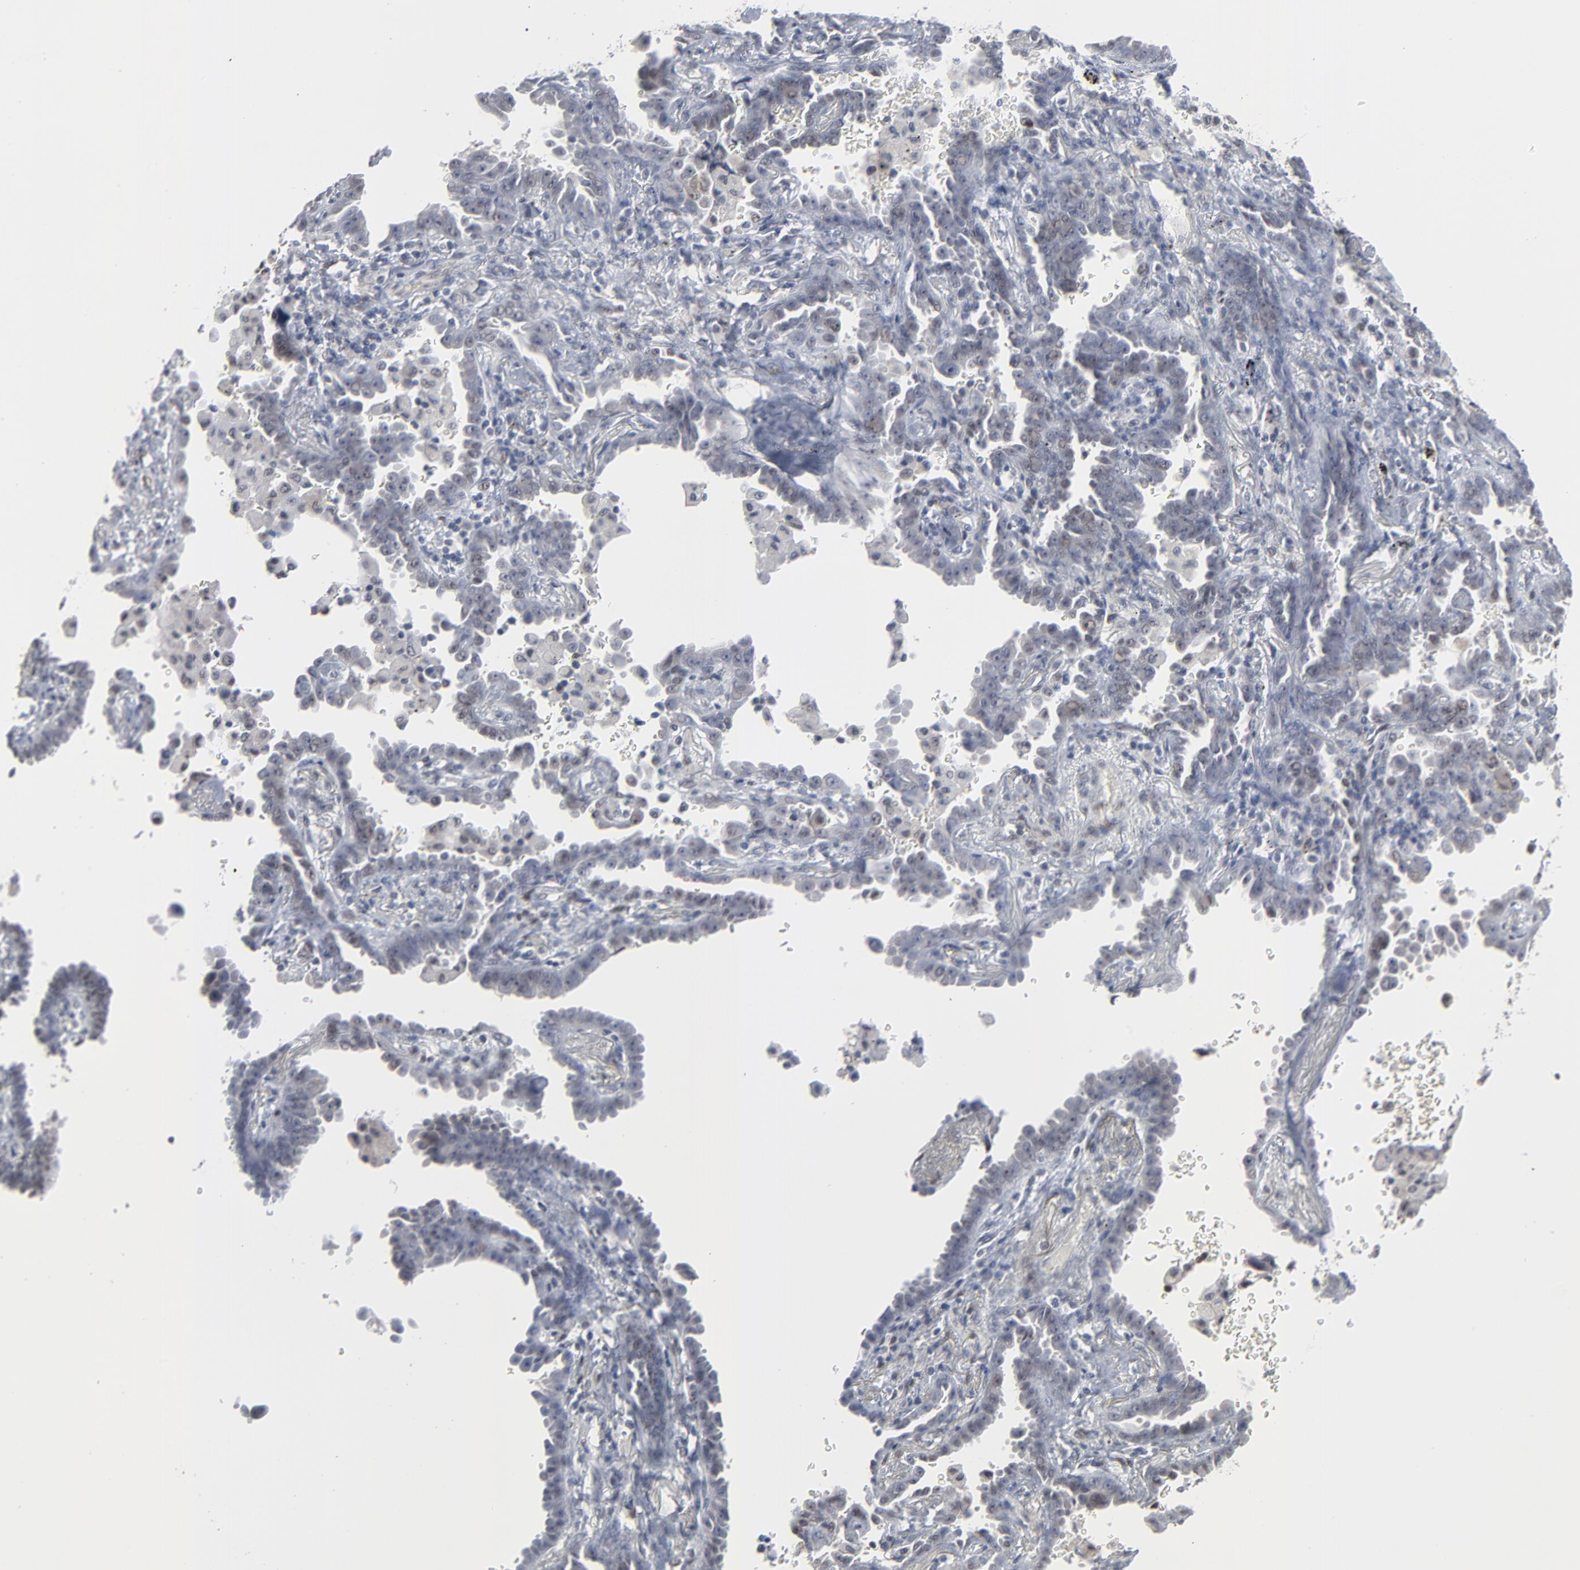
{"staining": {"intensity": "negative", "quantity": "none", "location": "none"}, "tissue": "lung cancer", "cell_type": "Tumor cells", "image_type": "cancer", "snomed": [{"axis": "morphology", "description": "Adenocarcinoma, NOS"}, {"axis": "topography", "description": "Lung"}], "caption": "Immunohistochemistry (IHC) of lung cancer (adenocarcinoma) shows no staining in tumor cells.", "gene": "ATF7", "patient": {"sex": "female", "age": 64}}